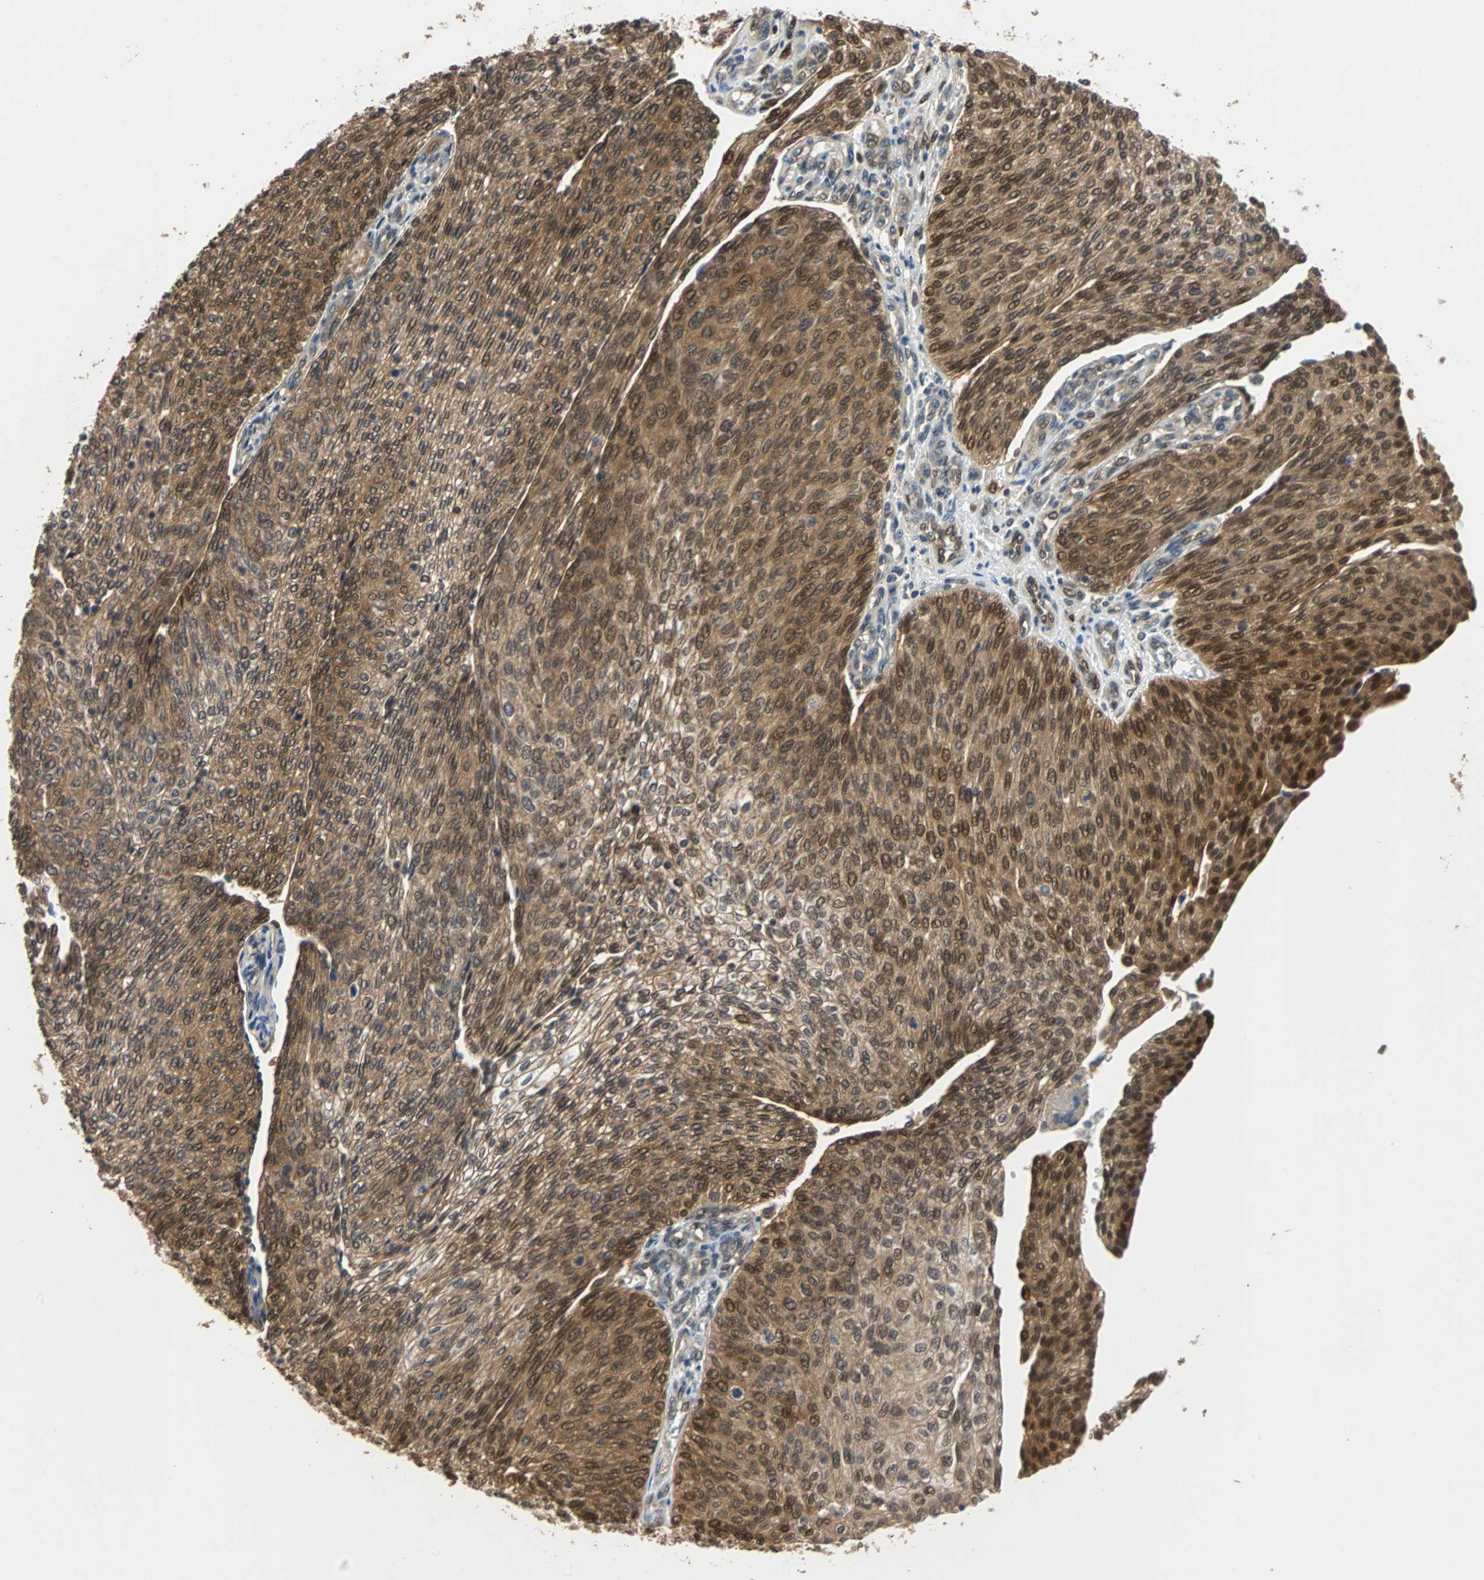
{"staining": {"intensity": "moderate", "quantity": ">75%", "location": "cytoplasmic/membranous,nuclear"}, "tissue": "urothelial cancer", "cell_type": "Tumor cells", "image_type": "cancer", "snomed": [{"axis": "morphology", "description": "Urothelial carcinoma, Low grade"}, {"axis": "topography", "description": "Urinary bladder"}], "caption": "This histopathology image displays low-grade urothelial carcinoma stained with immunohistochemistry (IHC) to label a protein in brown. The cytoplasmic/membranous and nuclear of tumor cells show moderate positivity for the protein. Nuclei are counter-stained blue.", "gene": "PRDX6", "patient": {"sex": "female", "age": 79}}